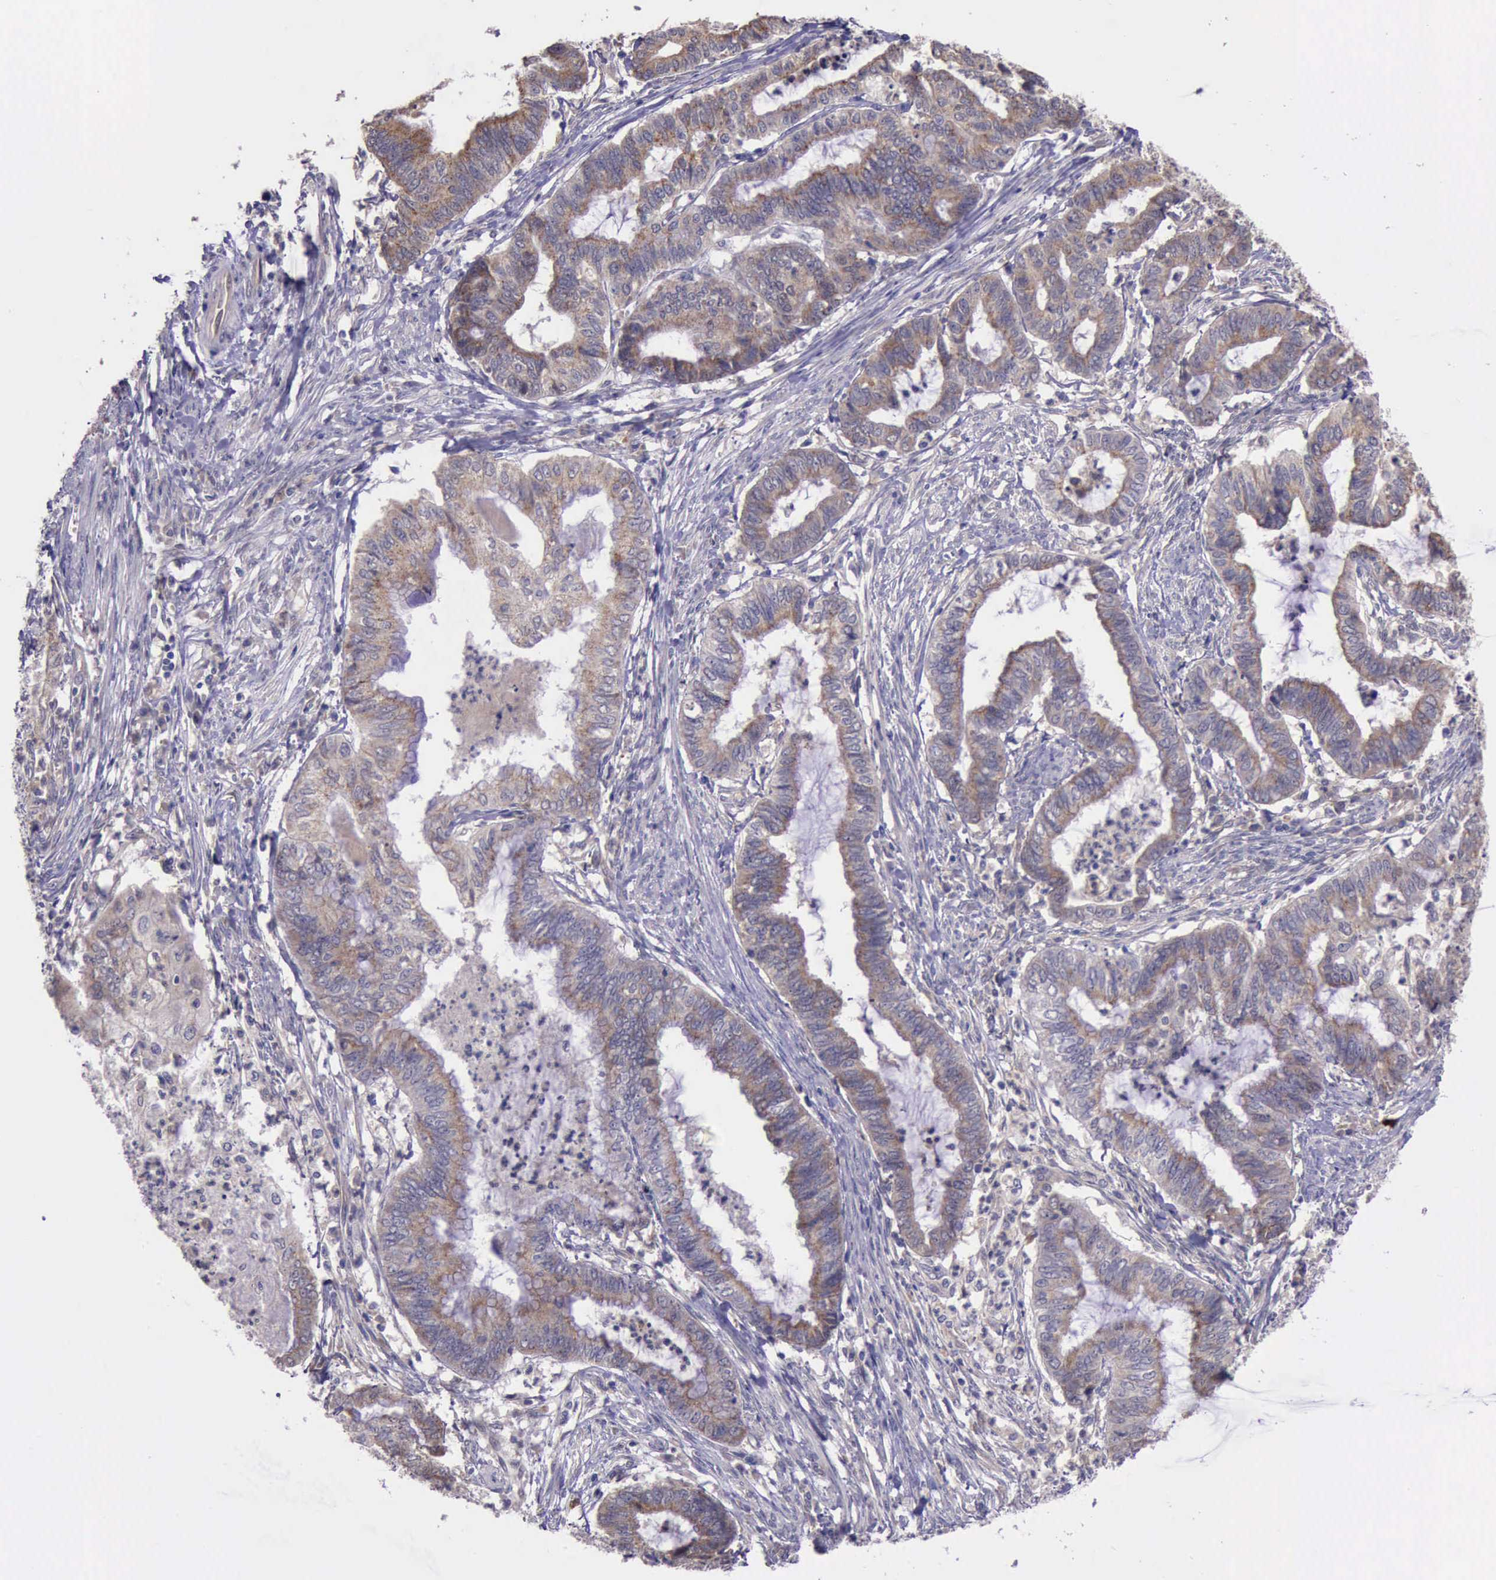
{"staining": {"intensity": "weak", "quantity": ">75%", "location": "cytoplasmic/membranous"}, "tissue": "endometrial cancer", "cell_type": "Tumor cells", "image_type": "cancer", "snomed": [{"axis": "morphology", "description": "Necrosis, NOS"}, {"axis": "morphology", "description": "Adenocarcinoma, NOS"}, {"axis": "topography", "description": "Endometrium"}], "caption": "Endometrial cancer (adenocarcinoma) stained with a brown dye reveals weak cytoplasmic/membranous positive positivity in approximately >75% of tumor cells.", "gene": "PLEK2", "patient": {"sex": "female", "age": 79}}